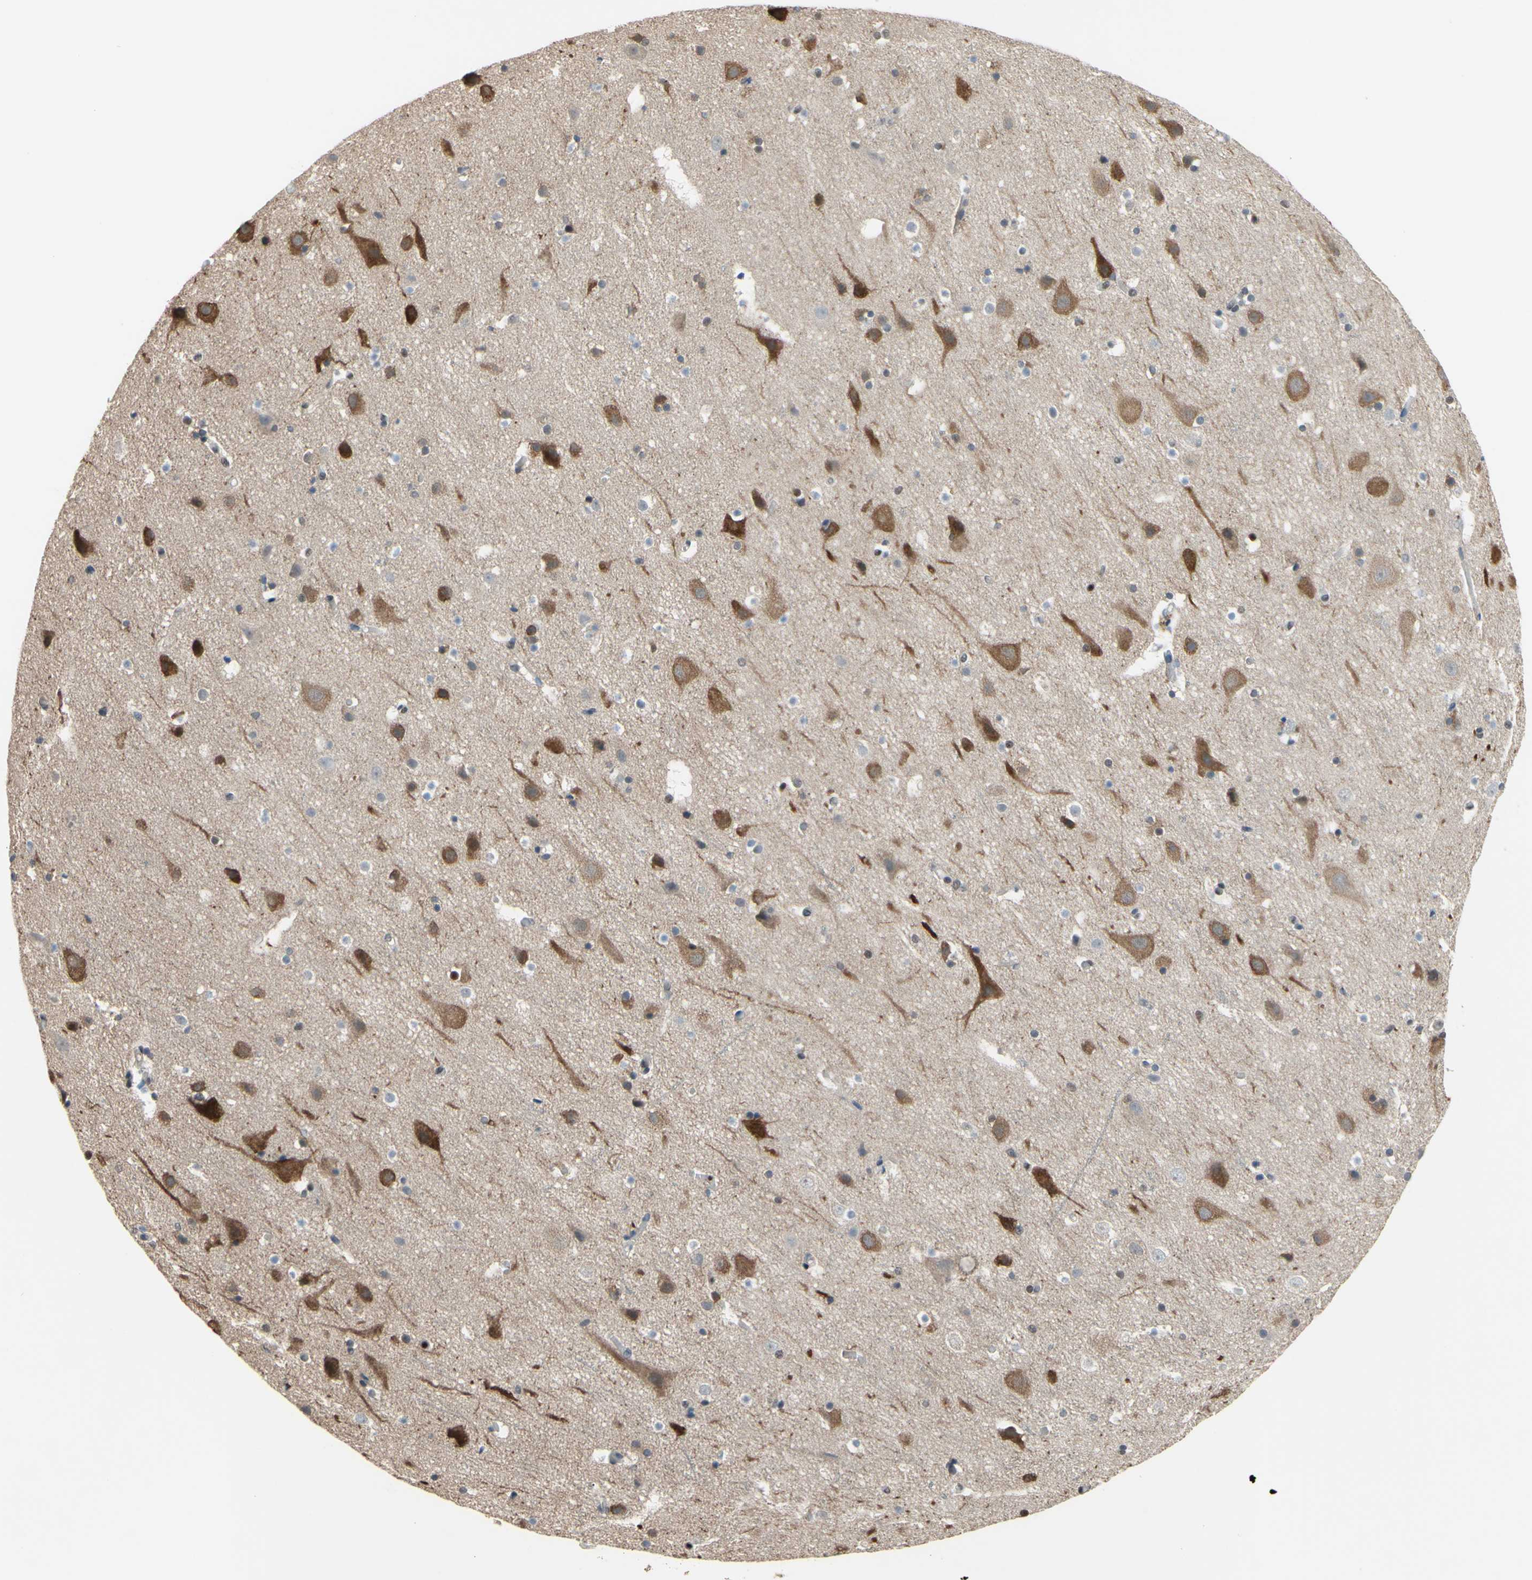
{"staining": {"intensity": "negative", "quantity": "none", "location": "none"}, "tissue": "cerebral cortex", "cell_type": "Endothelial cells", "image_type": "normal", "snomed": [{"axis": "morphology", "description": "Normal tissue, NOS"}, {"axis": "topography", "description": "Cerebral cortex"}], "caption": "Endothelial cells show no significant protein positivity in benign cerebral cortex. The staining is performed using DAB (3,3'-diaminobenzidine) brown chromogen with nuclei counter-stained in using hematoxylin.", "gene": "SP4", "patient": {"sex": "male", "age": 45}}